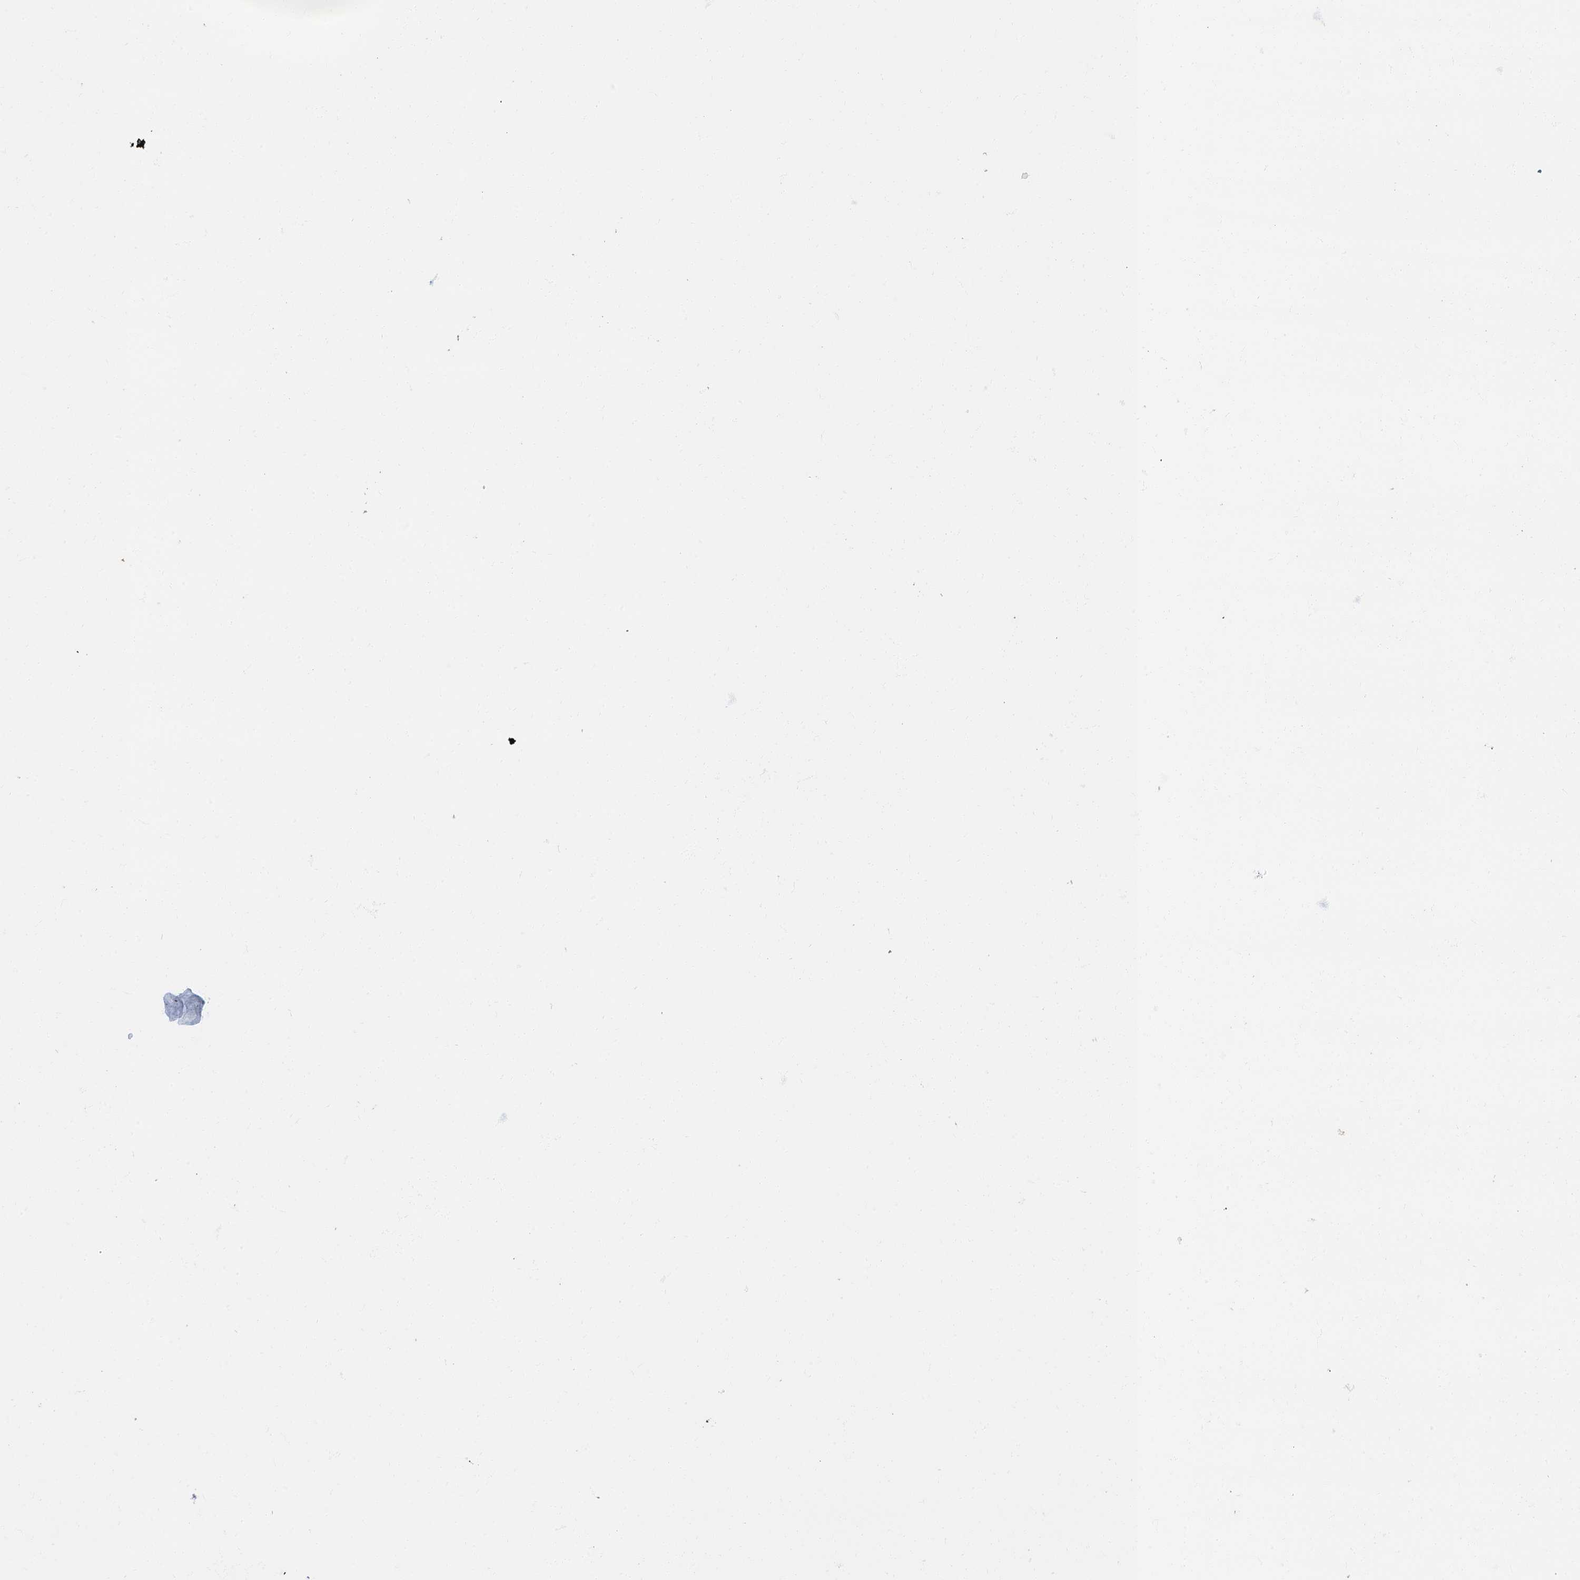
{"staining": {"intensity": "negative", "quantity": "none", "location": "none"}, "tissue": "esophagus", "cell_type": "Squamous epithelial cells", "image_type": "normal", "snomed": [{"axis": "morphology", "description": "Normal tissue, NOS"}, {"axis": "topography", "description": "Esophagus"}], "caption": "This is an IHC histopathology image of benign esophagus. There is no expression in squamous epithelial cells.", "gene": "GADL1", "patient": {"sex": "male", "age": 62}}